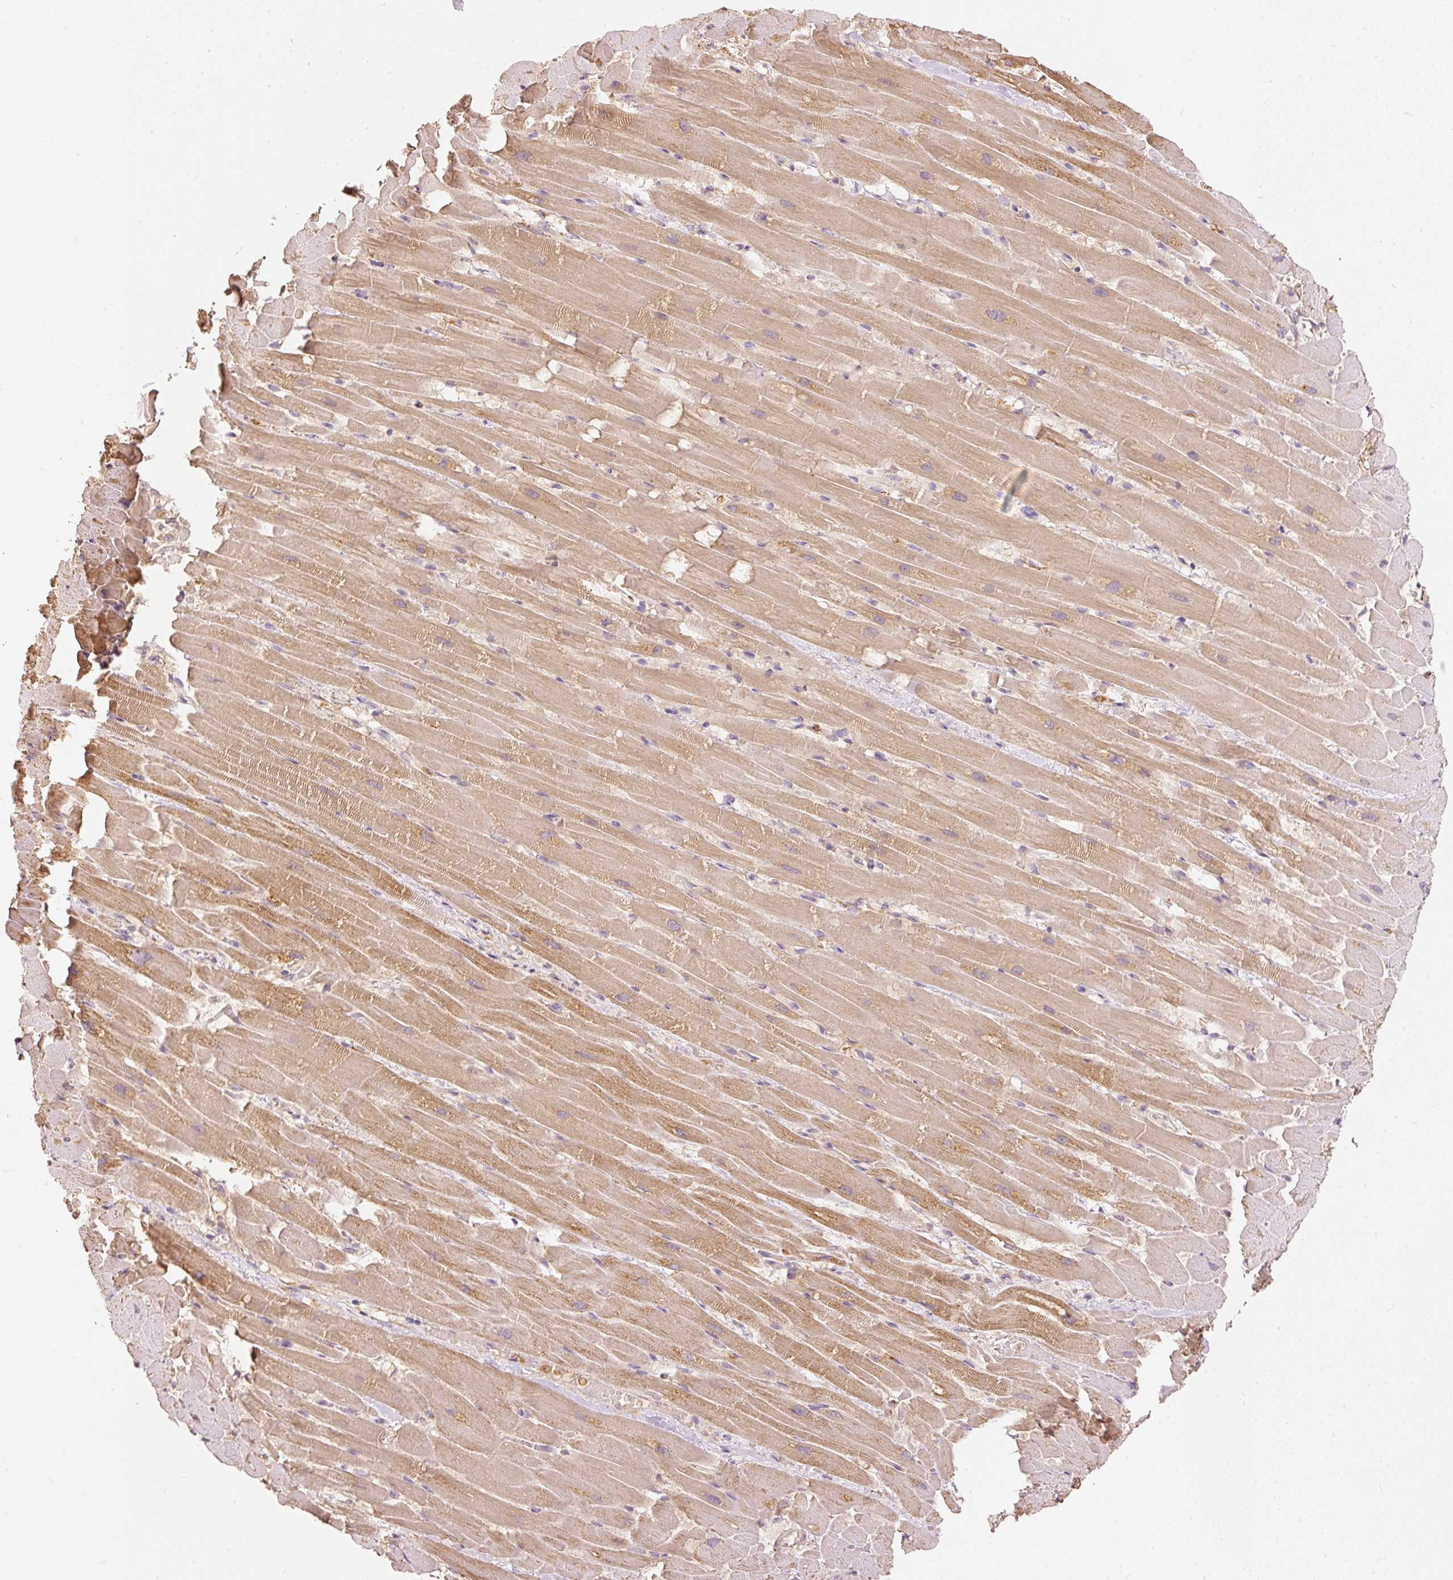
{"staining": {"intensity": "moderate", "quantity": ">75%", "location": "cytoplasmic/membranous"}, "tissue": "heart muscle", "cell_type": "Cardiomyocytes", "image_type": "normal", "snomed": [{"axis": "morphology", "description": "Normal tissue, NOS"}, {"axis": "topography", "description": "Heart"}], "caption": "Protein analysis of unremarkable heart muscle shows moderate cytoplasmic/membranous staining in approximately >75% of cardiomyocytes.", "gene": "PSENEN", "patient": {"sex": "male", "age": 37}}